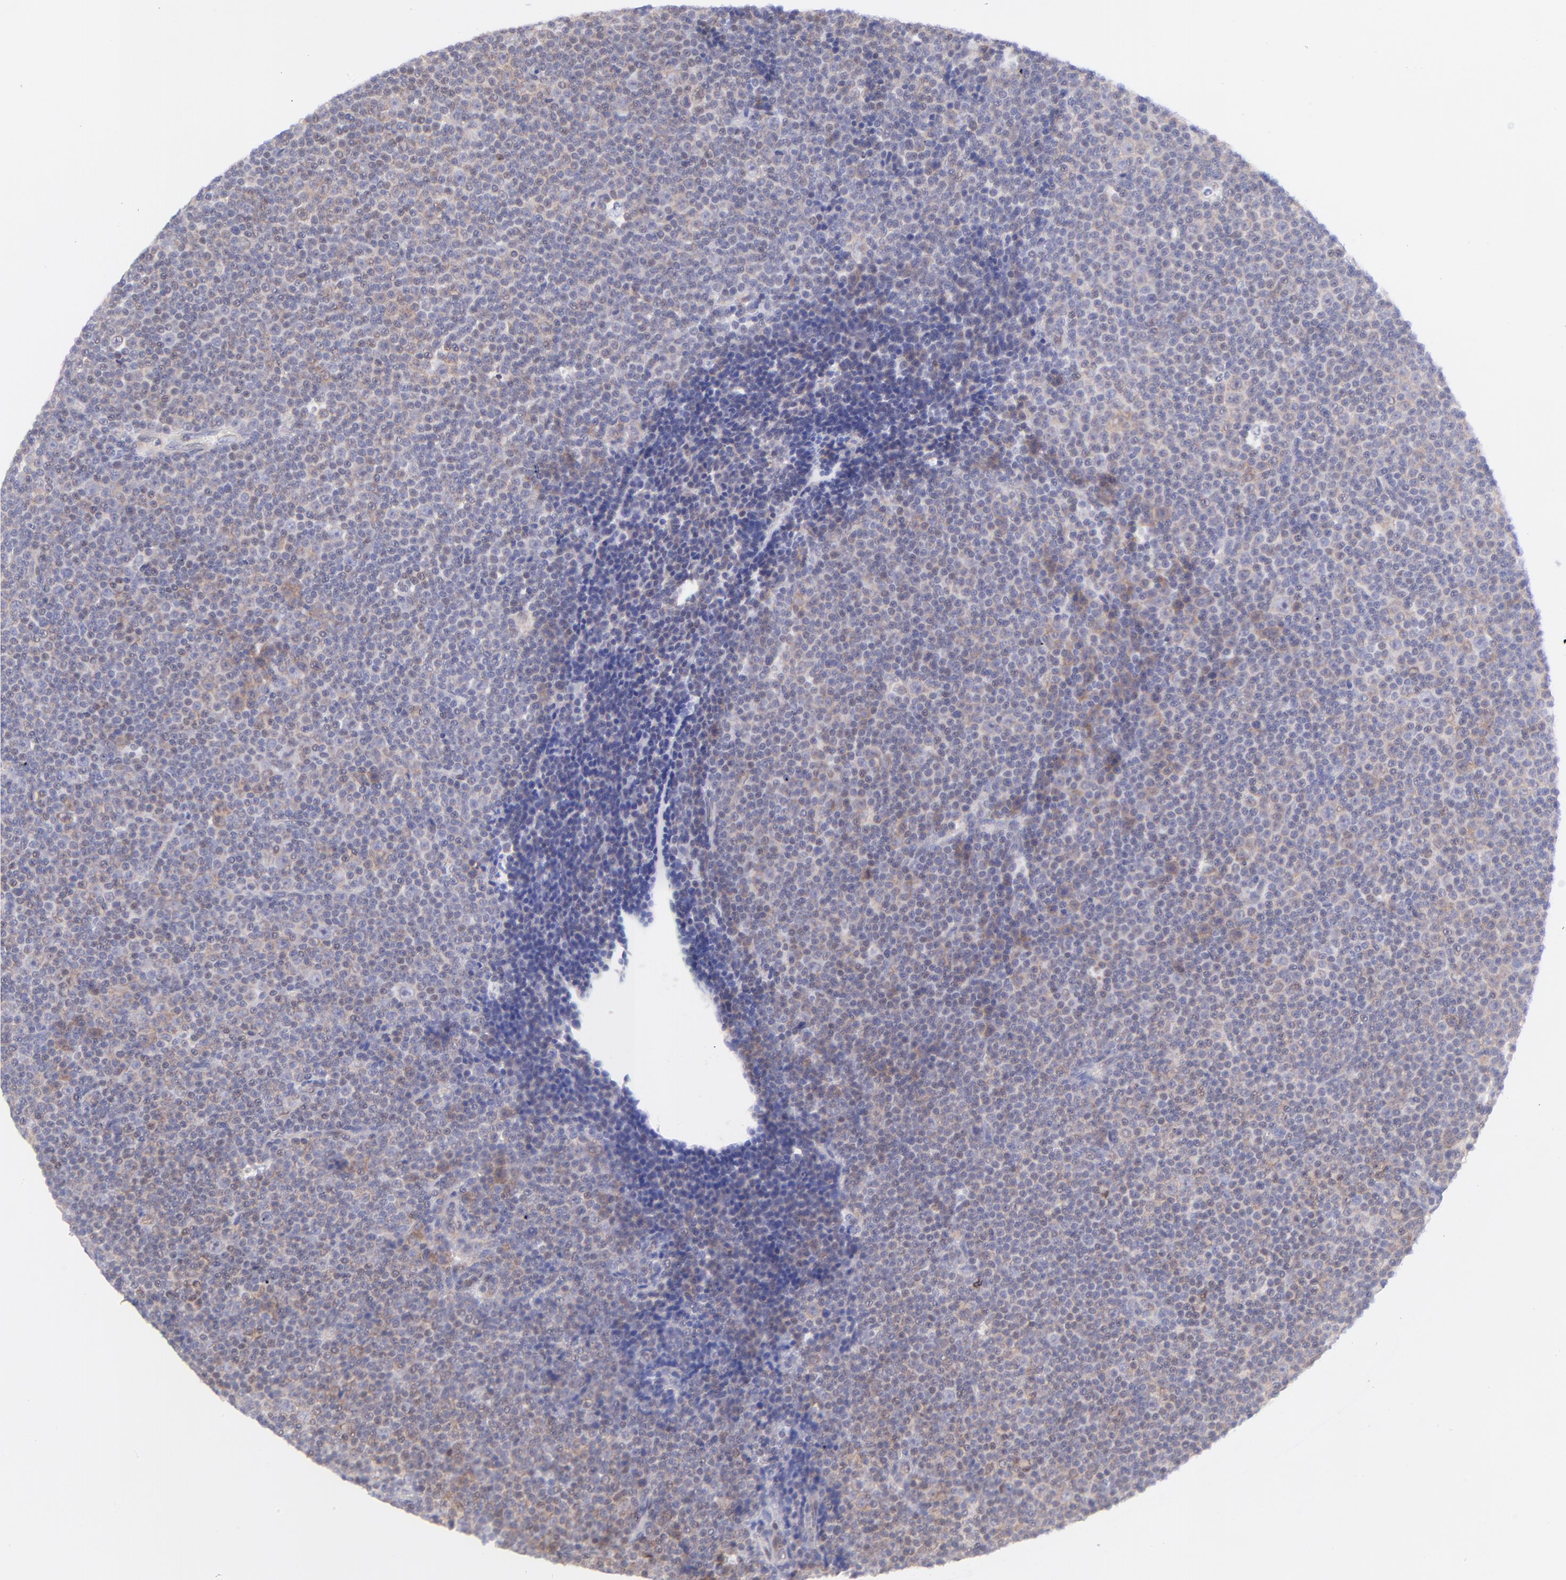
{"staining": {"intensity": "weak", "quantity": "<25%", "location": "cytoplasmic/membranous"}, "tissue": "lymphoma", "cell_type": "Tumor cells", "image_type": "cancer", "snomed": [{"axis": "morphology", "description": "Malignant lymphoma, non-Hodgkin's type, Low grade"}, {"axis": "topography", "description": "Lymph node"}], "caption": "This is an IHC micrograph of human malignant lymphoma, non-Hodgkin's type (low-grade). There is no expression in tumor cells.", "gene": "PBDC1", "patient": {"sex": "female", "age": 67}}